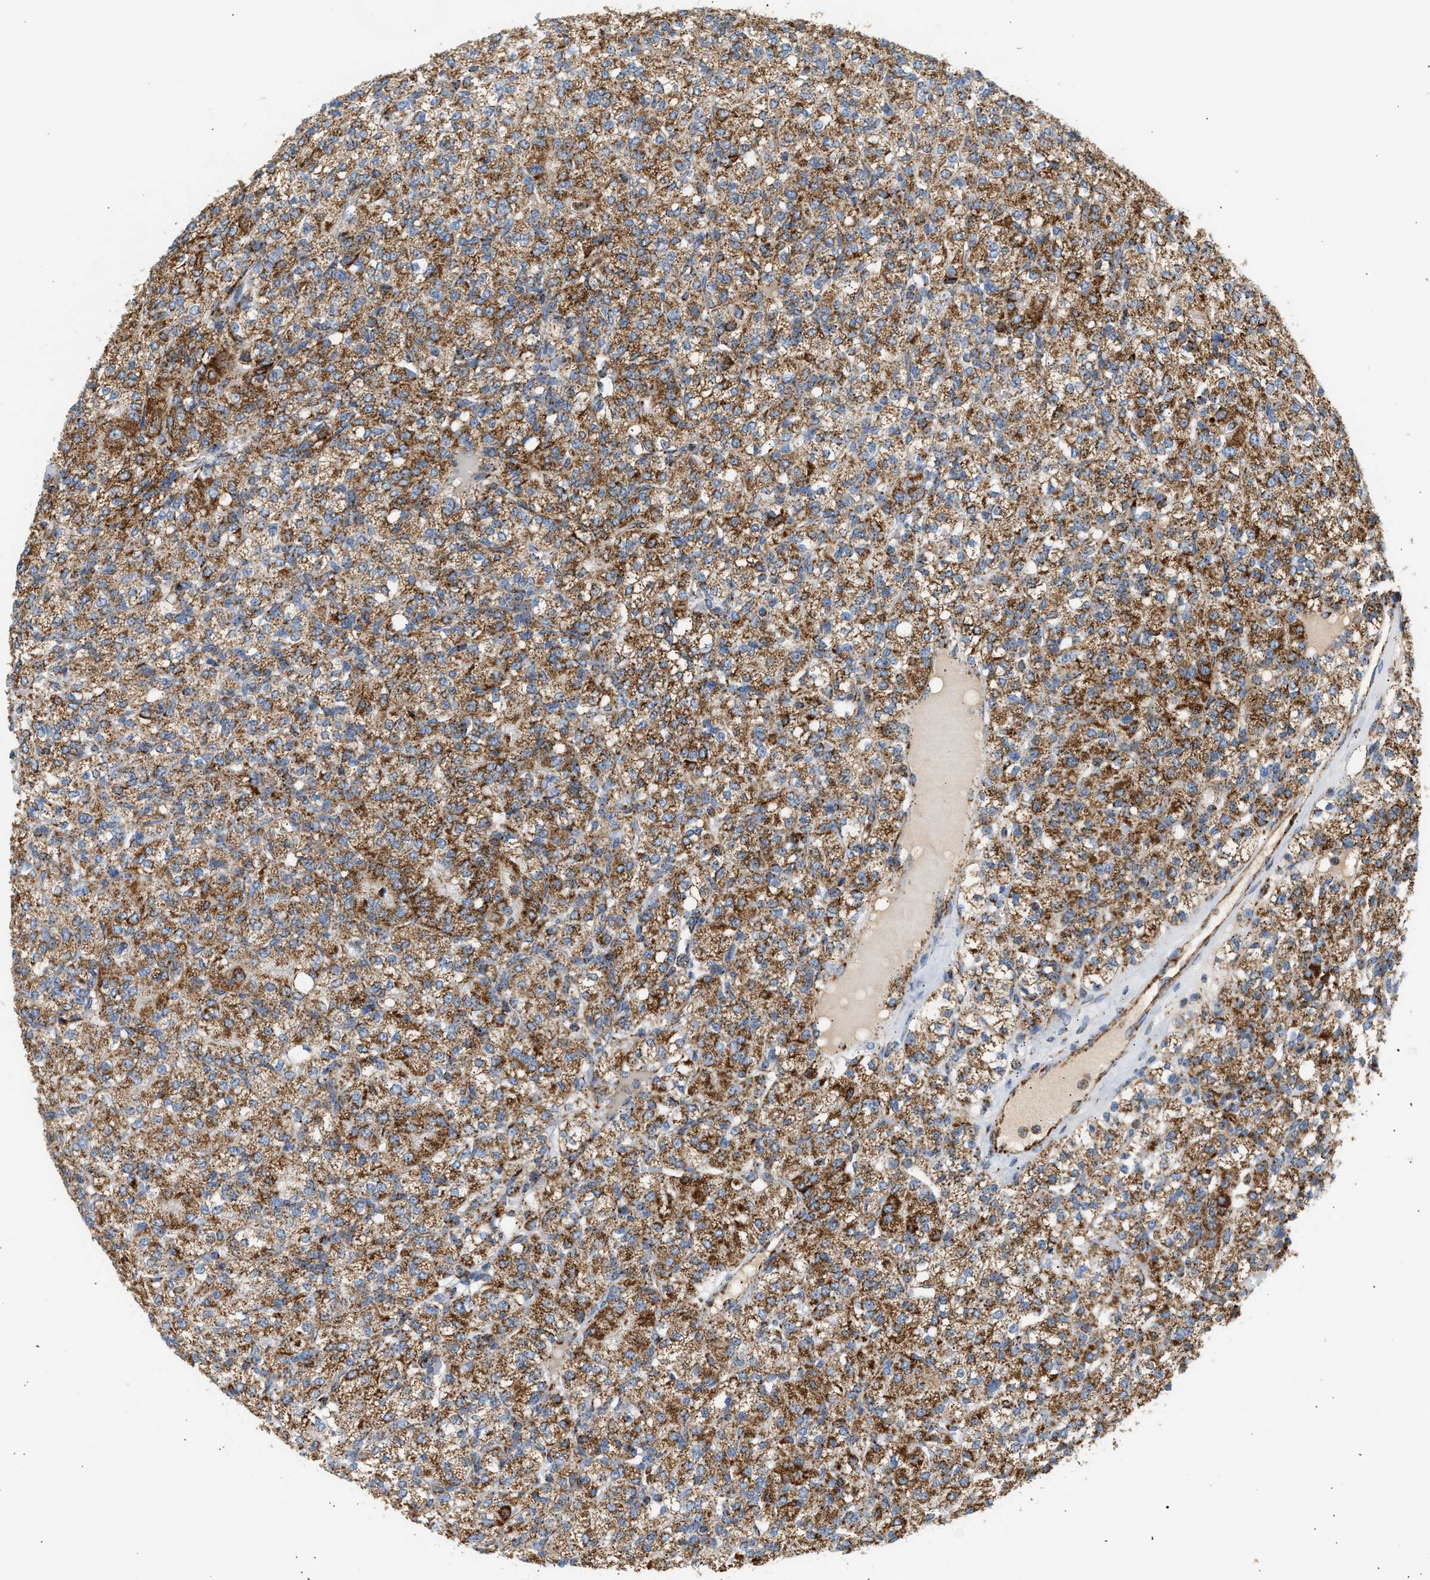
{"staining": {"intensity": "moderate", "quantity": ">75%", "location": "cytoplasmic/membranous"}, "tissue": "renal cancer", "cell_type": "Tumor cells", "image_type": "cancer", "snomed": [{"axis": "morphology", "description": "Adenocarcinoma, NOS"}, {"axis": "topography", "description": "Kidney"}], "caption": "Tumor cells exhibit moderate cytoplasmic/membranous staining in about >75% of cells in renal cancer.", "gene": "OGDH", "patient": {"sex": "male", "age": 77}}